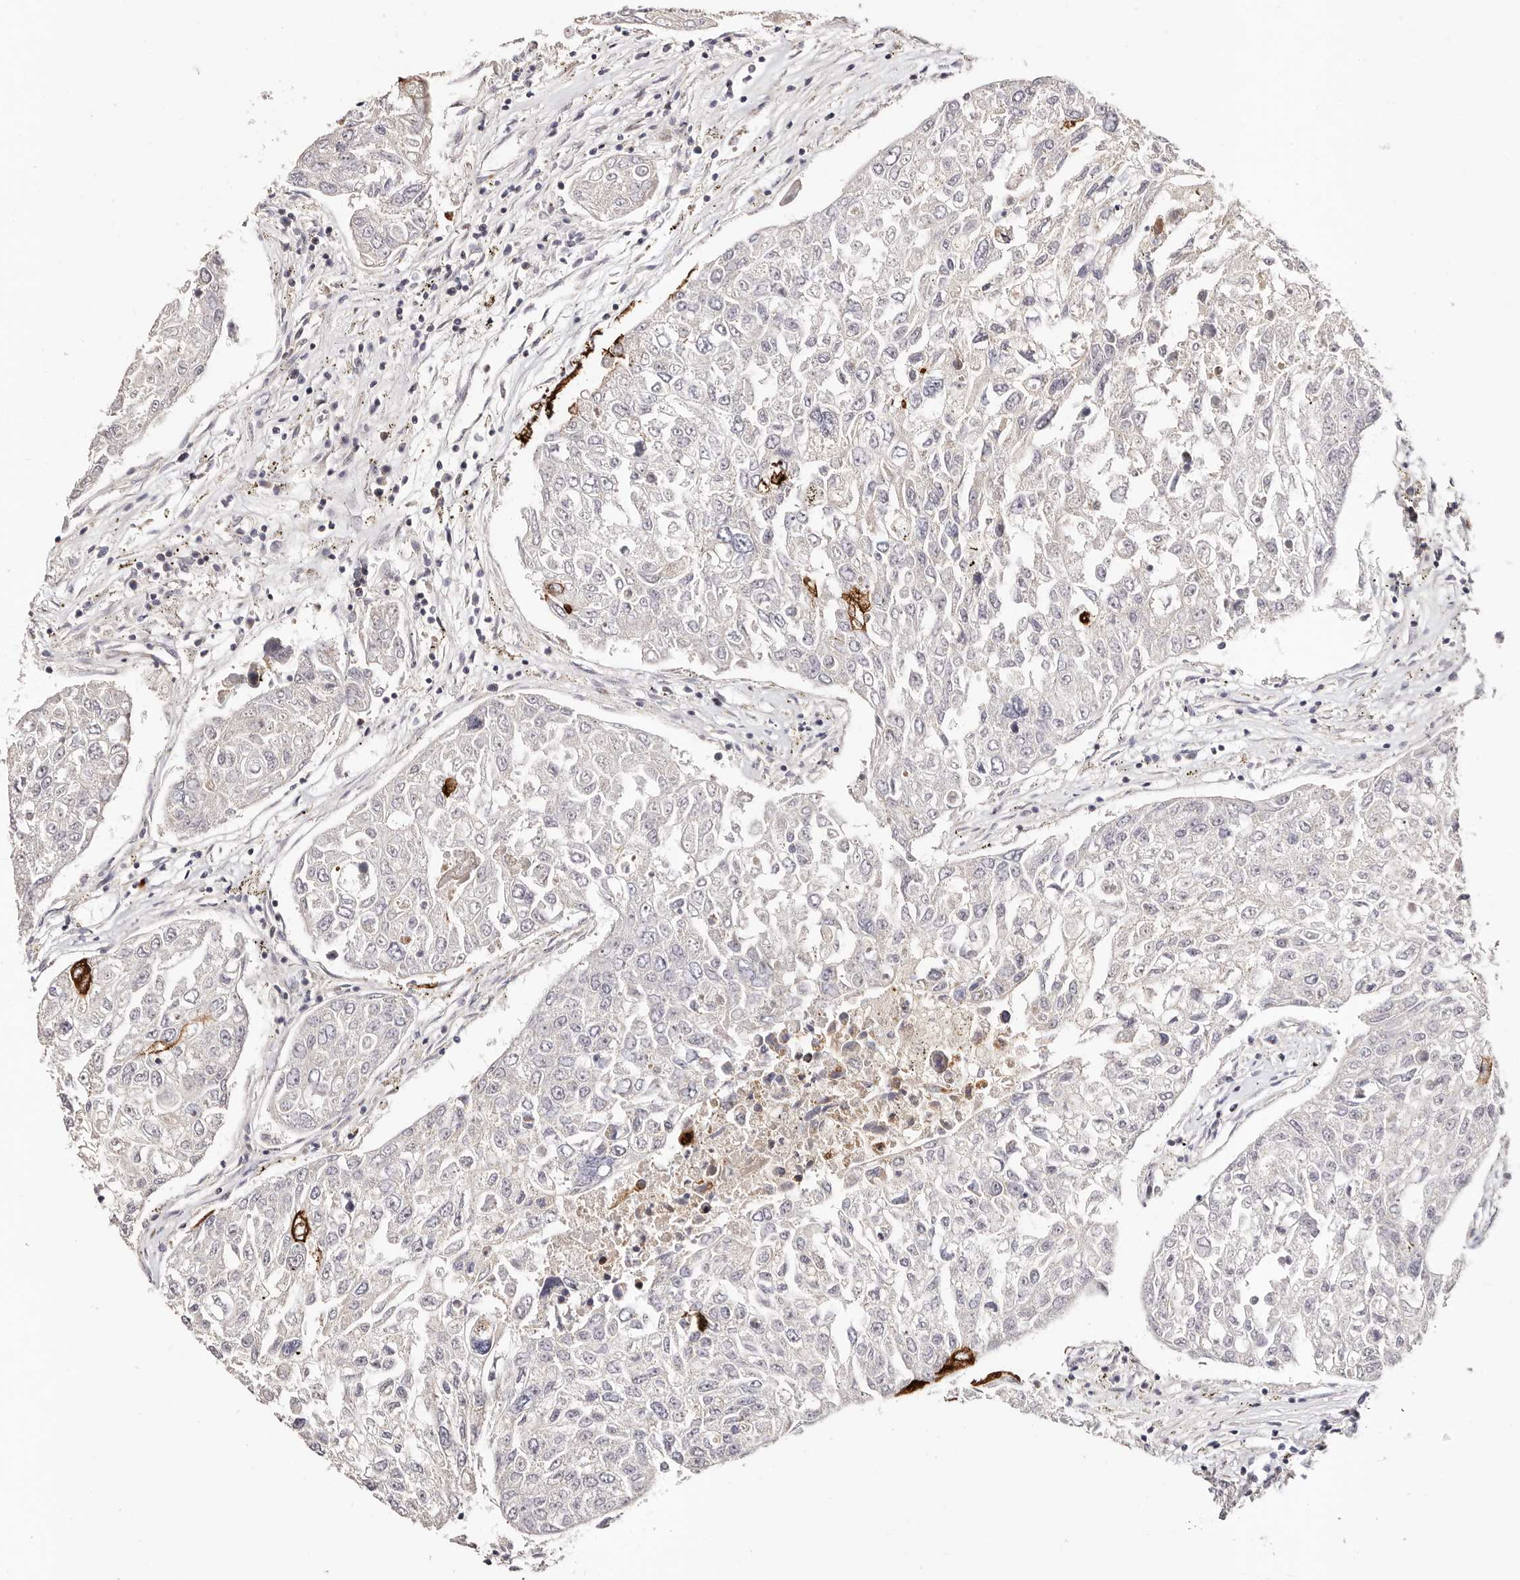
{"staining": {"intensity": "moderate", "quantity": "25%-75%", "location": "cytoplasmic/membranous"}, "tissue": "urothelial cancer", "cell_type": "Tumor cells", "image_type": "cancer", "snomed": [{"axis": "morphology", "description": "Urothelial carcinoma, High grade"}, {"axis": "topography", "description": "Lymph node"}, {"axis": "topography", "description": "Urinary bladder"}], "caption": "Immunohistochemical staining of human urothelial carcinoma (high-grade) displays medium levels of moderate cytoplasmic/membranous protein expression in approximately 25%-75% of tumor cells.", "gene": "MAPK6", "patient": {"sex": "male", "age": 51}}